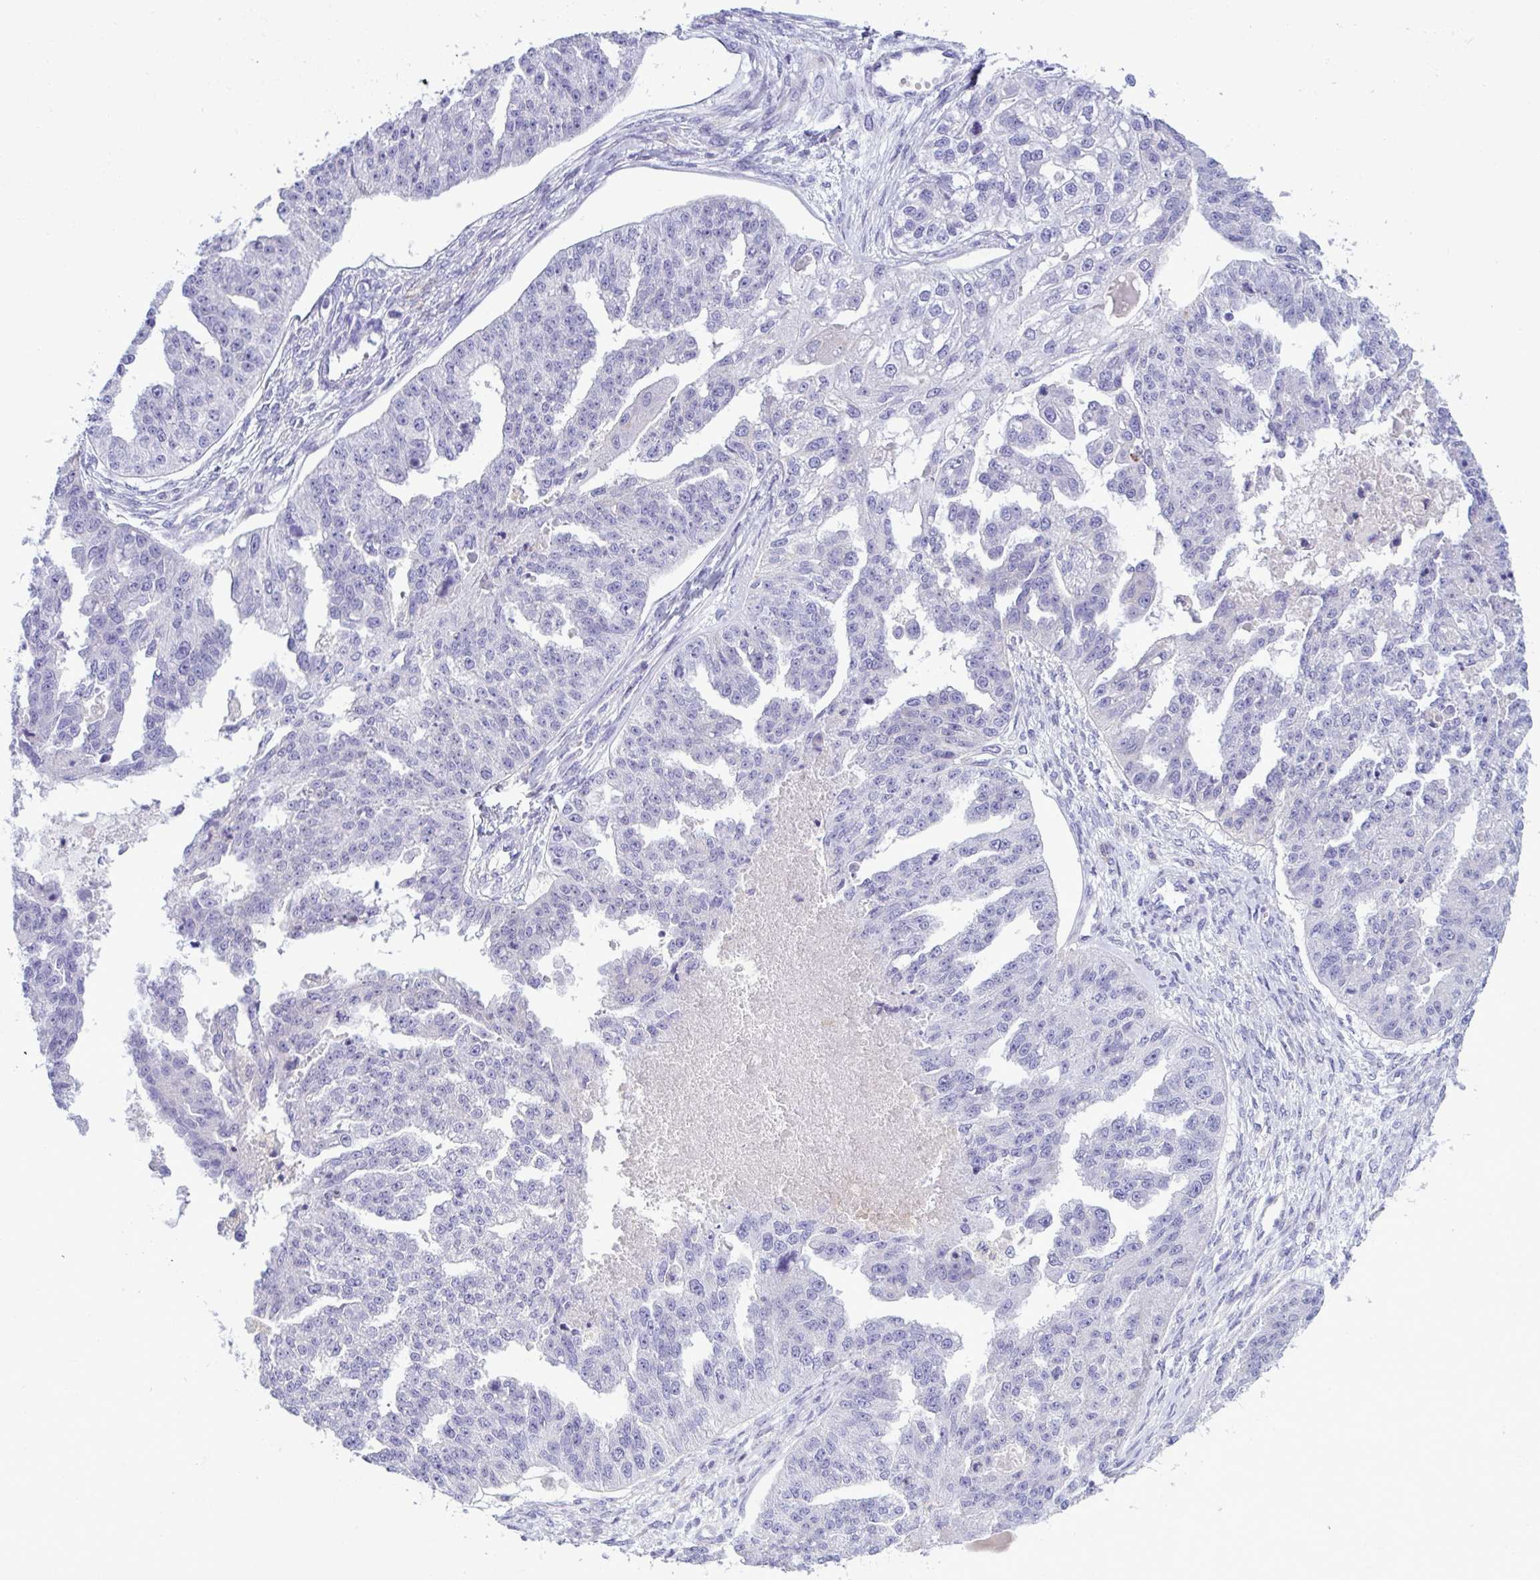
{"staining": {"intensity": "negative", "quantity": "none", "location": "none"}, "tissue": "ovarian cancer", "cell_type": "Tumor cells", "image_type": "cancer", "snomed": [{"axis": "morphology", "description": "Cystadenocarcinoma, serous, NOS"}, {"axis": "topography", "description": "Ovary"}], "caption": "IHC photomicrograph of neoplastic tissue: human ovarian serous cystadenocarcinoma stained with DAB (3,3'-diaminobenzidine) reveals no significant protein staining in tumor cells. The staining was performed using DAB (3,3'-diaminobenzidine) to visualize the protein expression in brown, while the nuclei were stained in blue with hematoxylin (Magnification: 20x).", "gene": "SREBF1", "patient": {"sex": "female", "age": 58}}